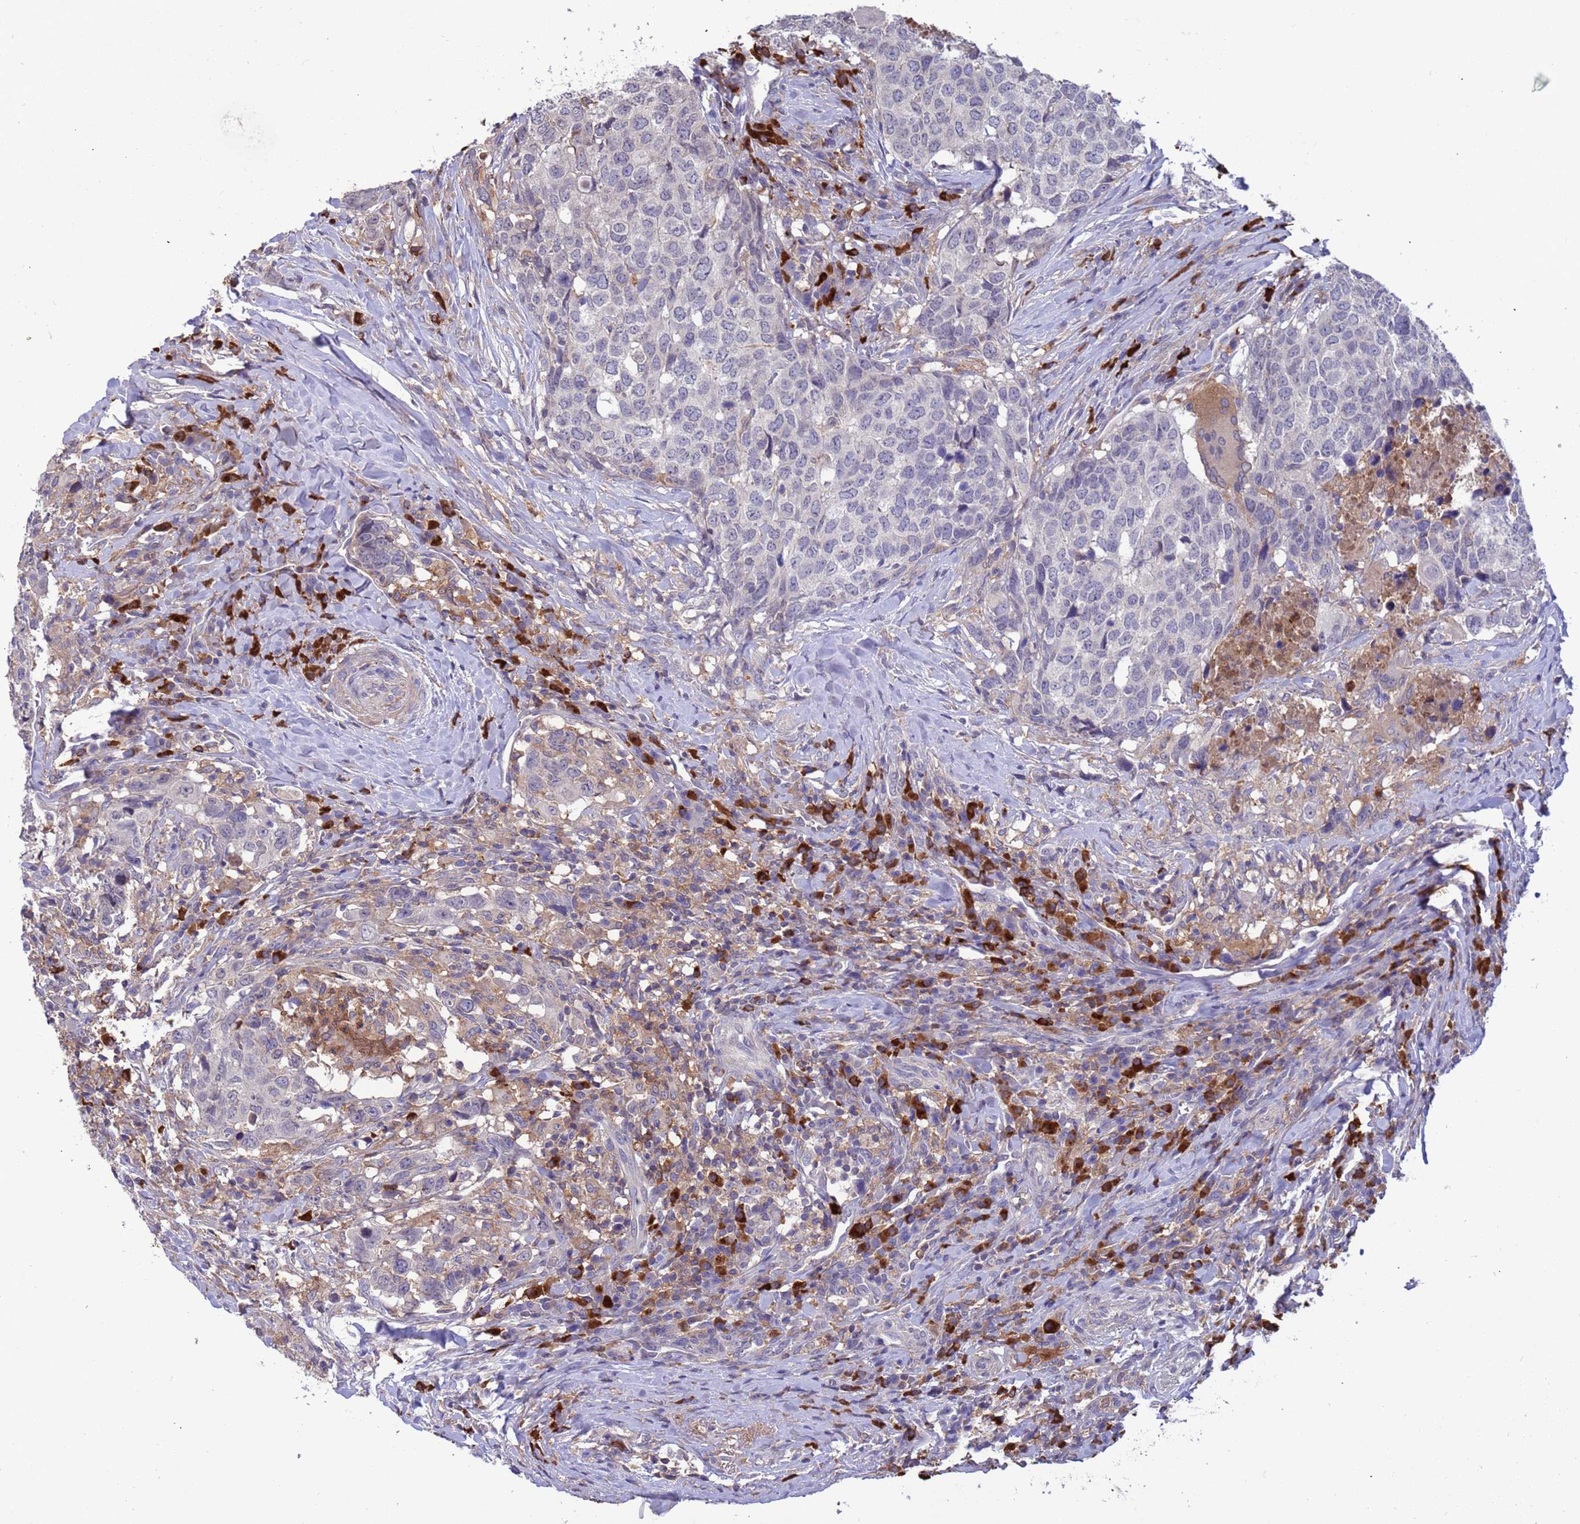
{"staining": {"intensity": "negative", "quantity": "none", "location": "none"}, "tissue": "head and neck cancer", "cell_type": "Tumor cells", "image_type": "cancer", "snomed": [{"axis": "morphology", "description": "Squamous cell carcinoma, NOS"}, {"axis": "topography", "description": "Head-Neck"}], "caption": "Human head and neck cancer stained for a protein using IHC reveals no expression in tumor cells.", "gene": "AMPD3", "patient": {"sex": "male", "age": 66}}